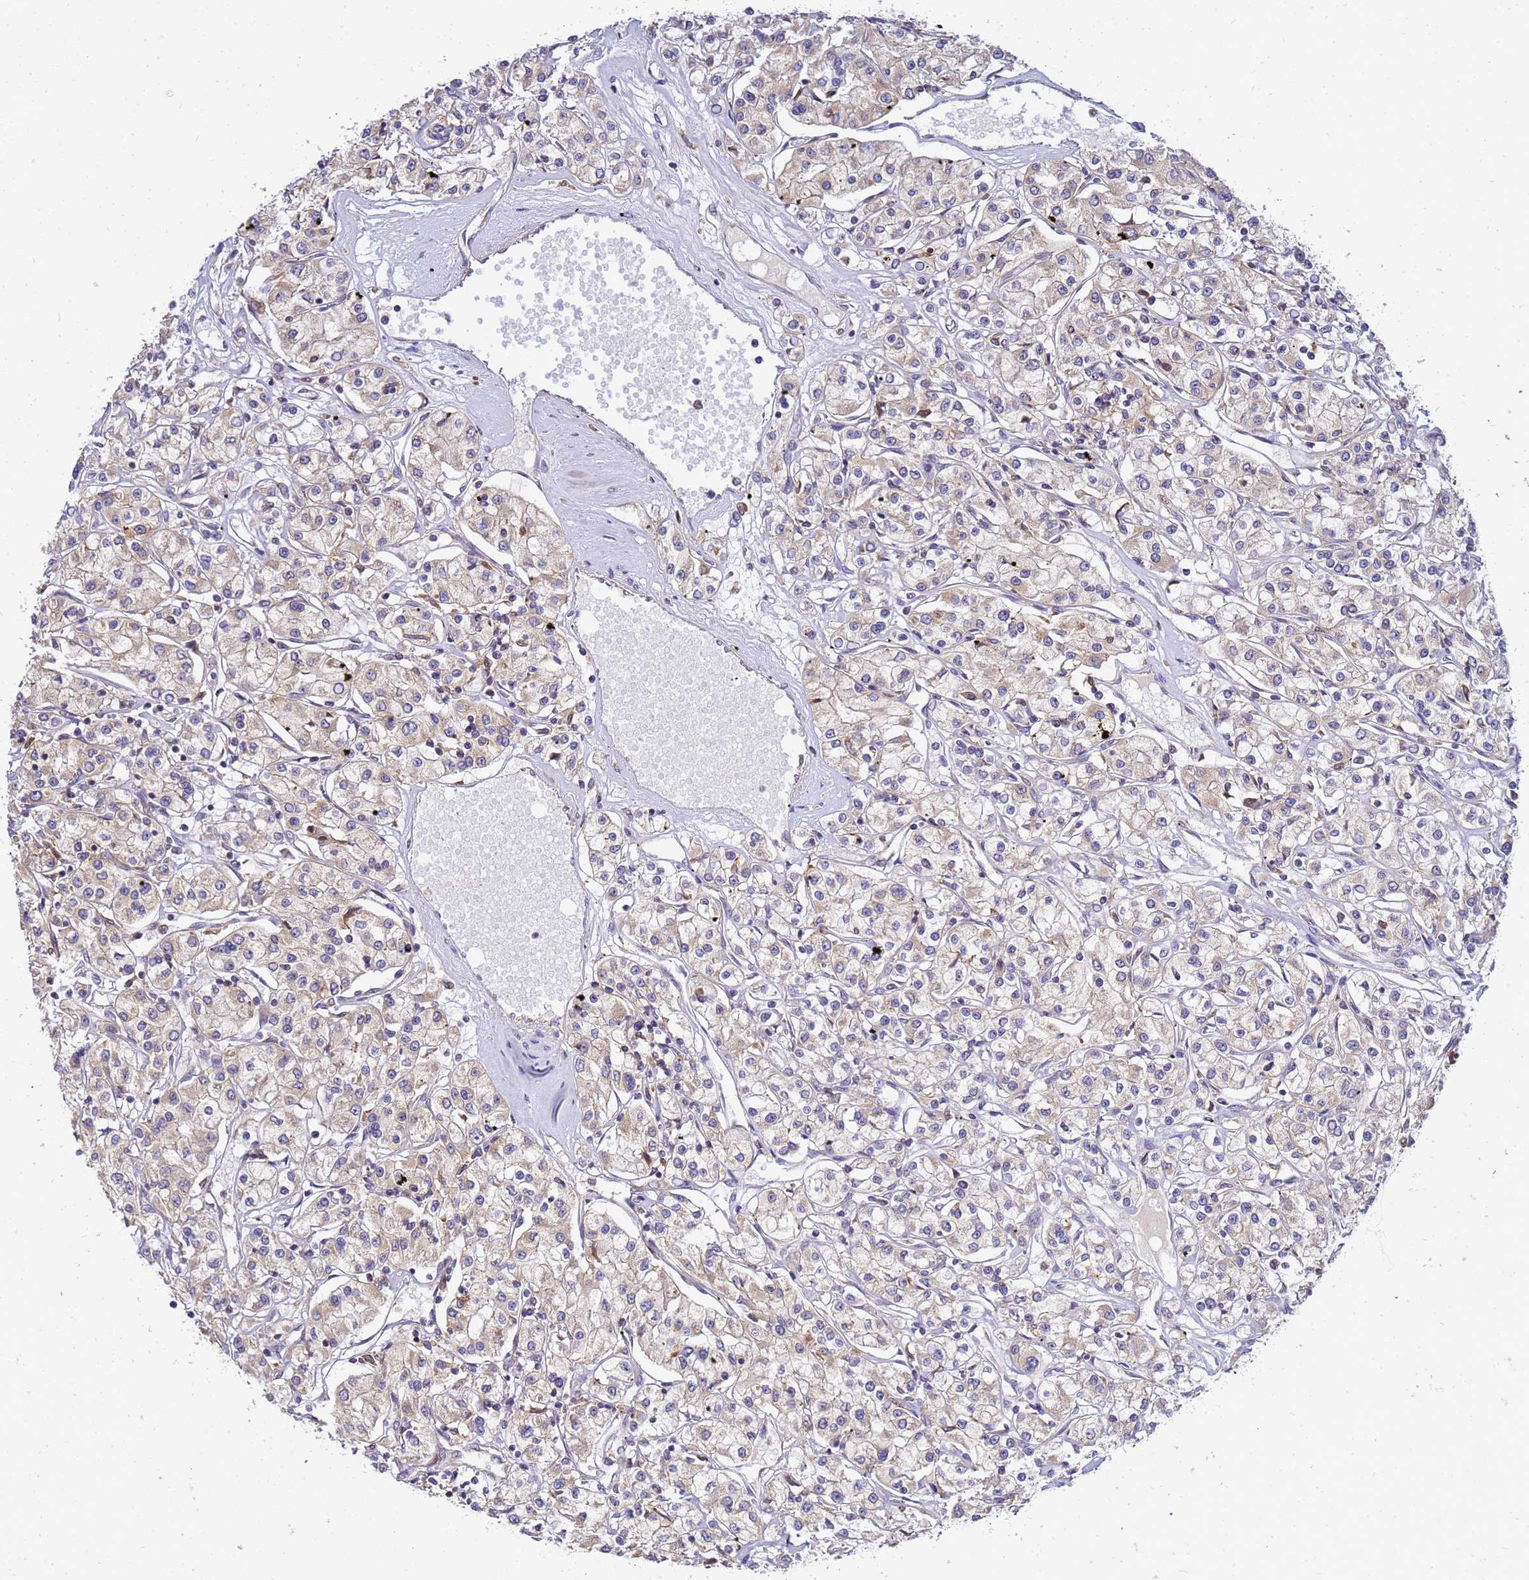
{"staining": {"intensity": "weak", "quantity": "25%-75%", "location": "cytoplasmic/membranous"}, "tissue": "renal cancer", "cell_type": "Tumor cells", "image_type": "cancer", "snomed": [{"axis": "morphology", "description": "Adenocarcinoma, NOS"}, {"axis": "topography", "description": "Kidney"}], "caption": "Immunohistochemical staining of renal cancer (adenocarcinoma) displays weak cytoplasmic/membranous protein positivity in about 25%-75% of tumor cells.", "gene": "ADPGK", "patient": {"sex": "female", "age": 59}}